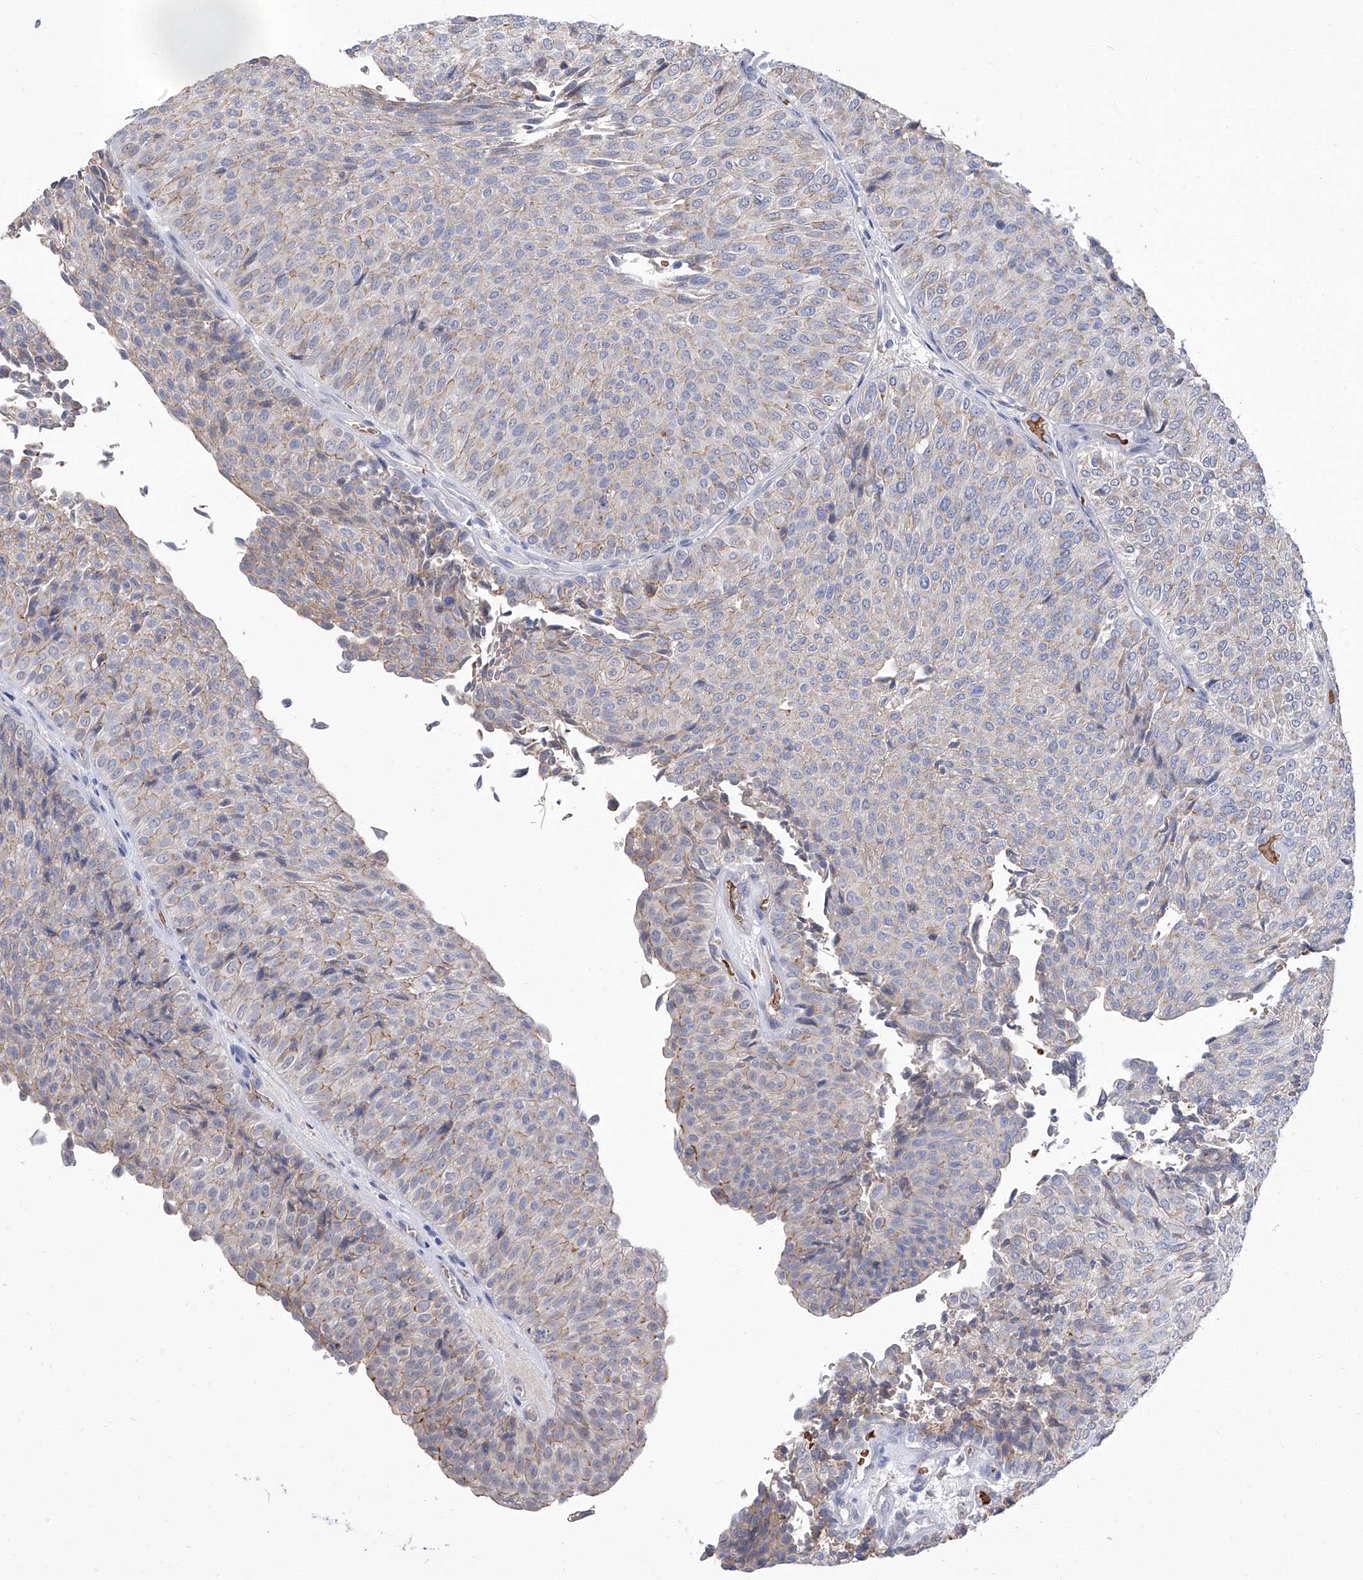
{"staining": {"intensity": "weak", "quantity": "<25%", "location": "cytoplasmic/membranous"}, "tissue": "urothelial cancer", "cell_type": "Tumor cells", "image_type": "cancer", "snomed": [{"axis": "morphology", "description": "Urothelial carcinoma, Low grade"}, {"axis": "topography", "description": "Urinary bladder"}], "caption": "Histopathology image shows no protein expression in tumor cells of urothelial carcinoma (low-grade) tissue.", "gene": "PARD3", "patient": {"sex": "male", "age": 78}}